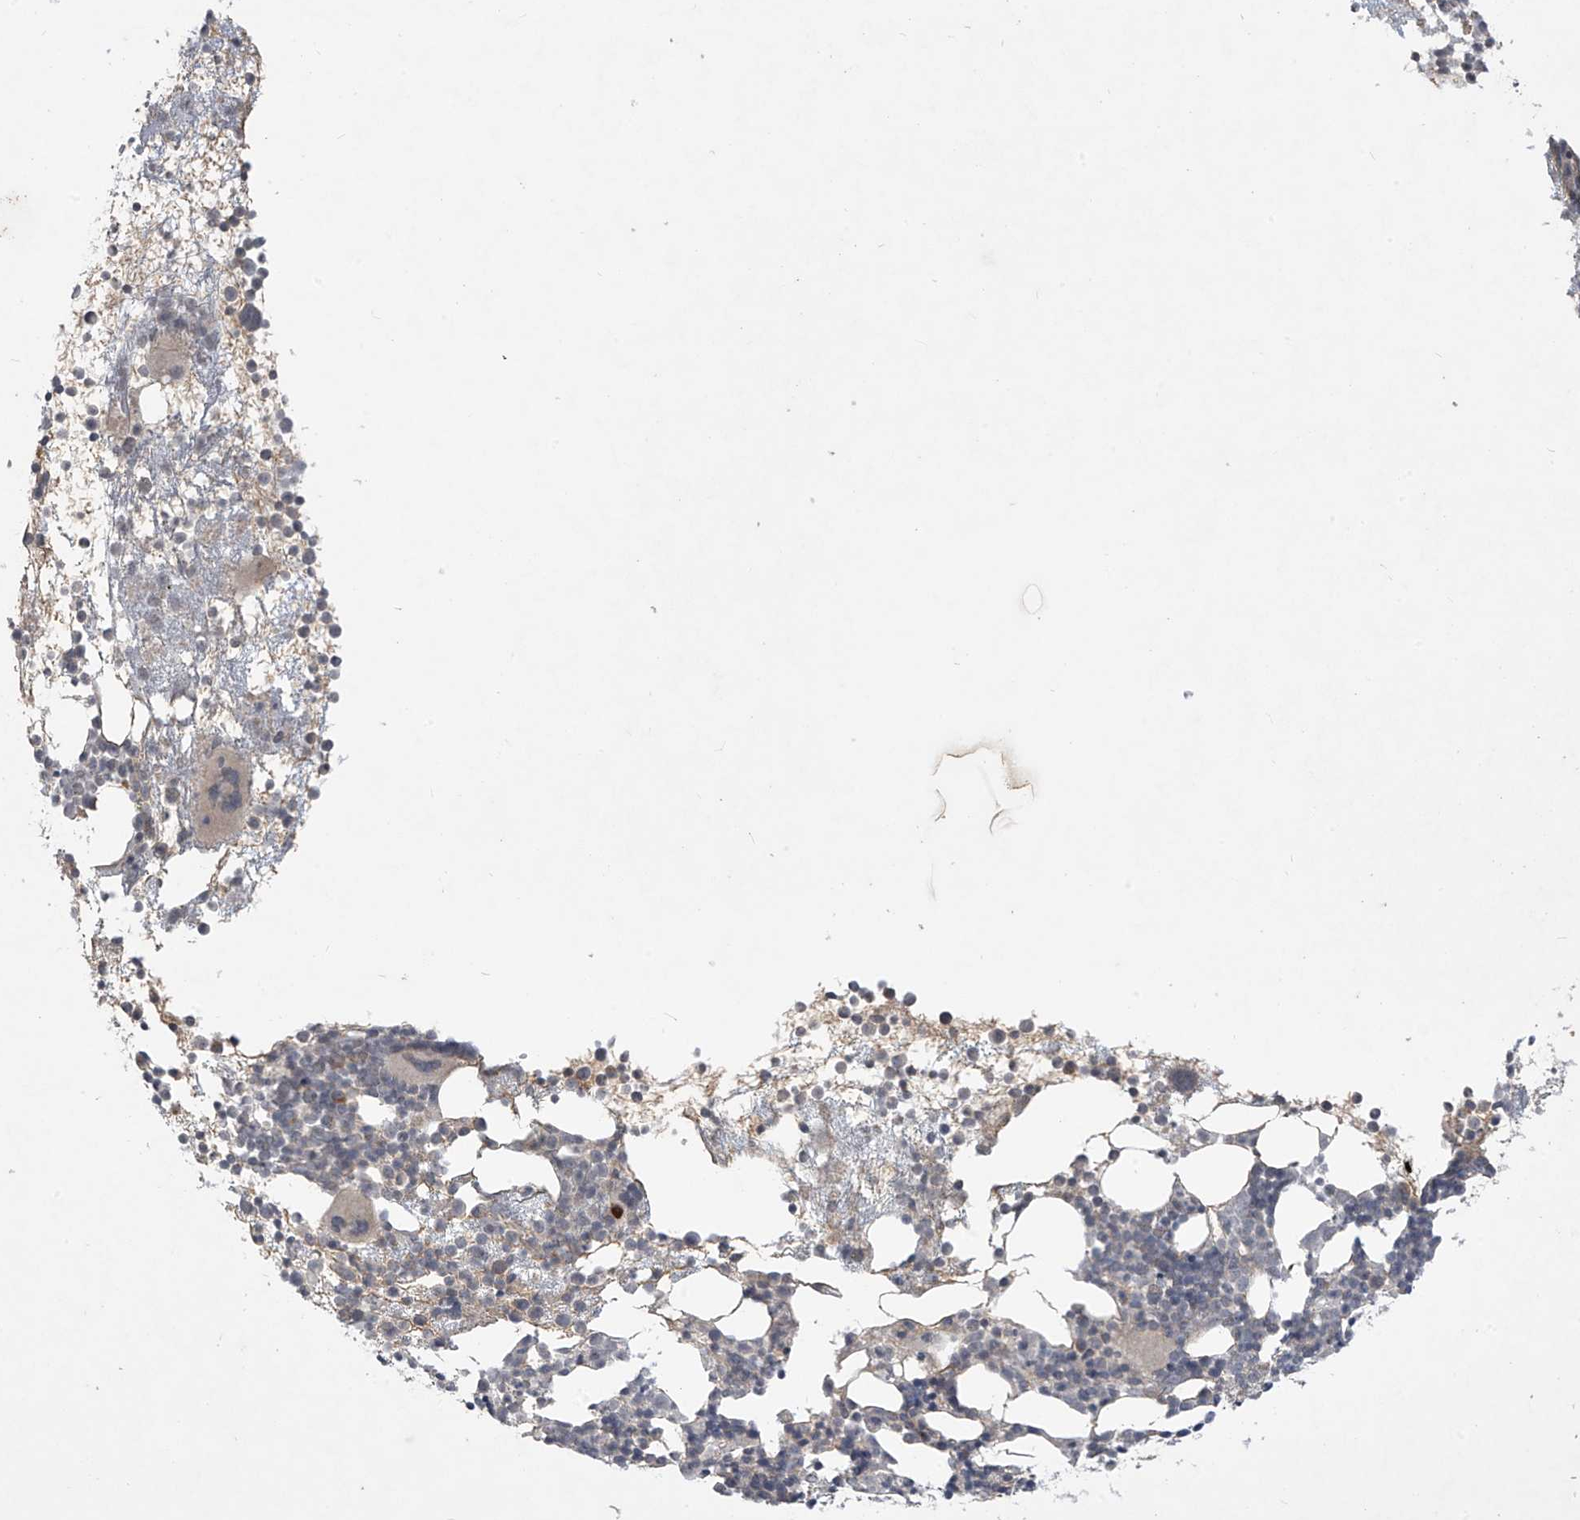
{"staining": {"intensity": "moderate", "quantity": "<25%", "location": "cytoplasmic/membranous"}, "tissue": "bone marrow", "cell_type": "Hematopoietic cells", "image_type": "normal", "snomed": [{"axis": "morphology", "description": "Normal tissue, NOS"}, {"axis": "topography", "description": "Bone marrow"}], "caption": "Immunohistochemical staining of normal human bone marrow demonstrates low levels of moderate cytoplasmic/membranous positivity in approximately <25% of hematopoietic cells.", "gene": "DGKQ", "patient": {"sex": "female", "age": 57}}